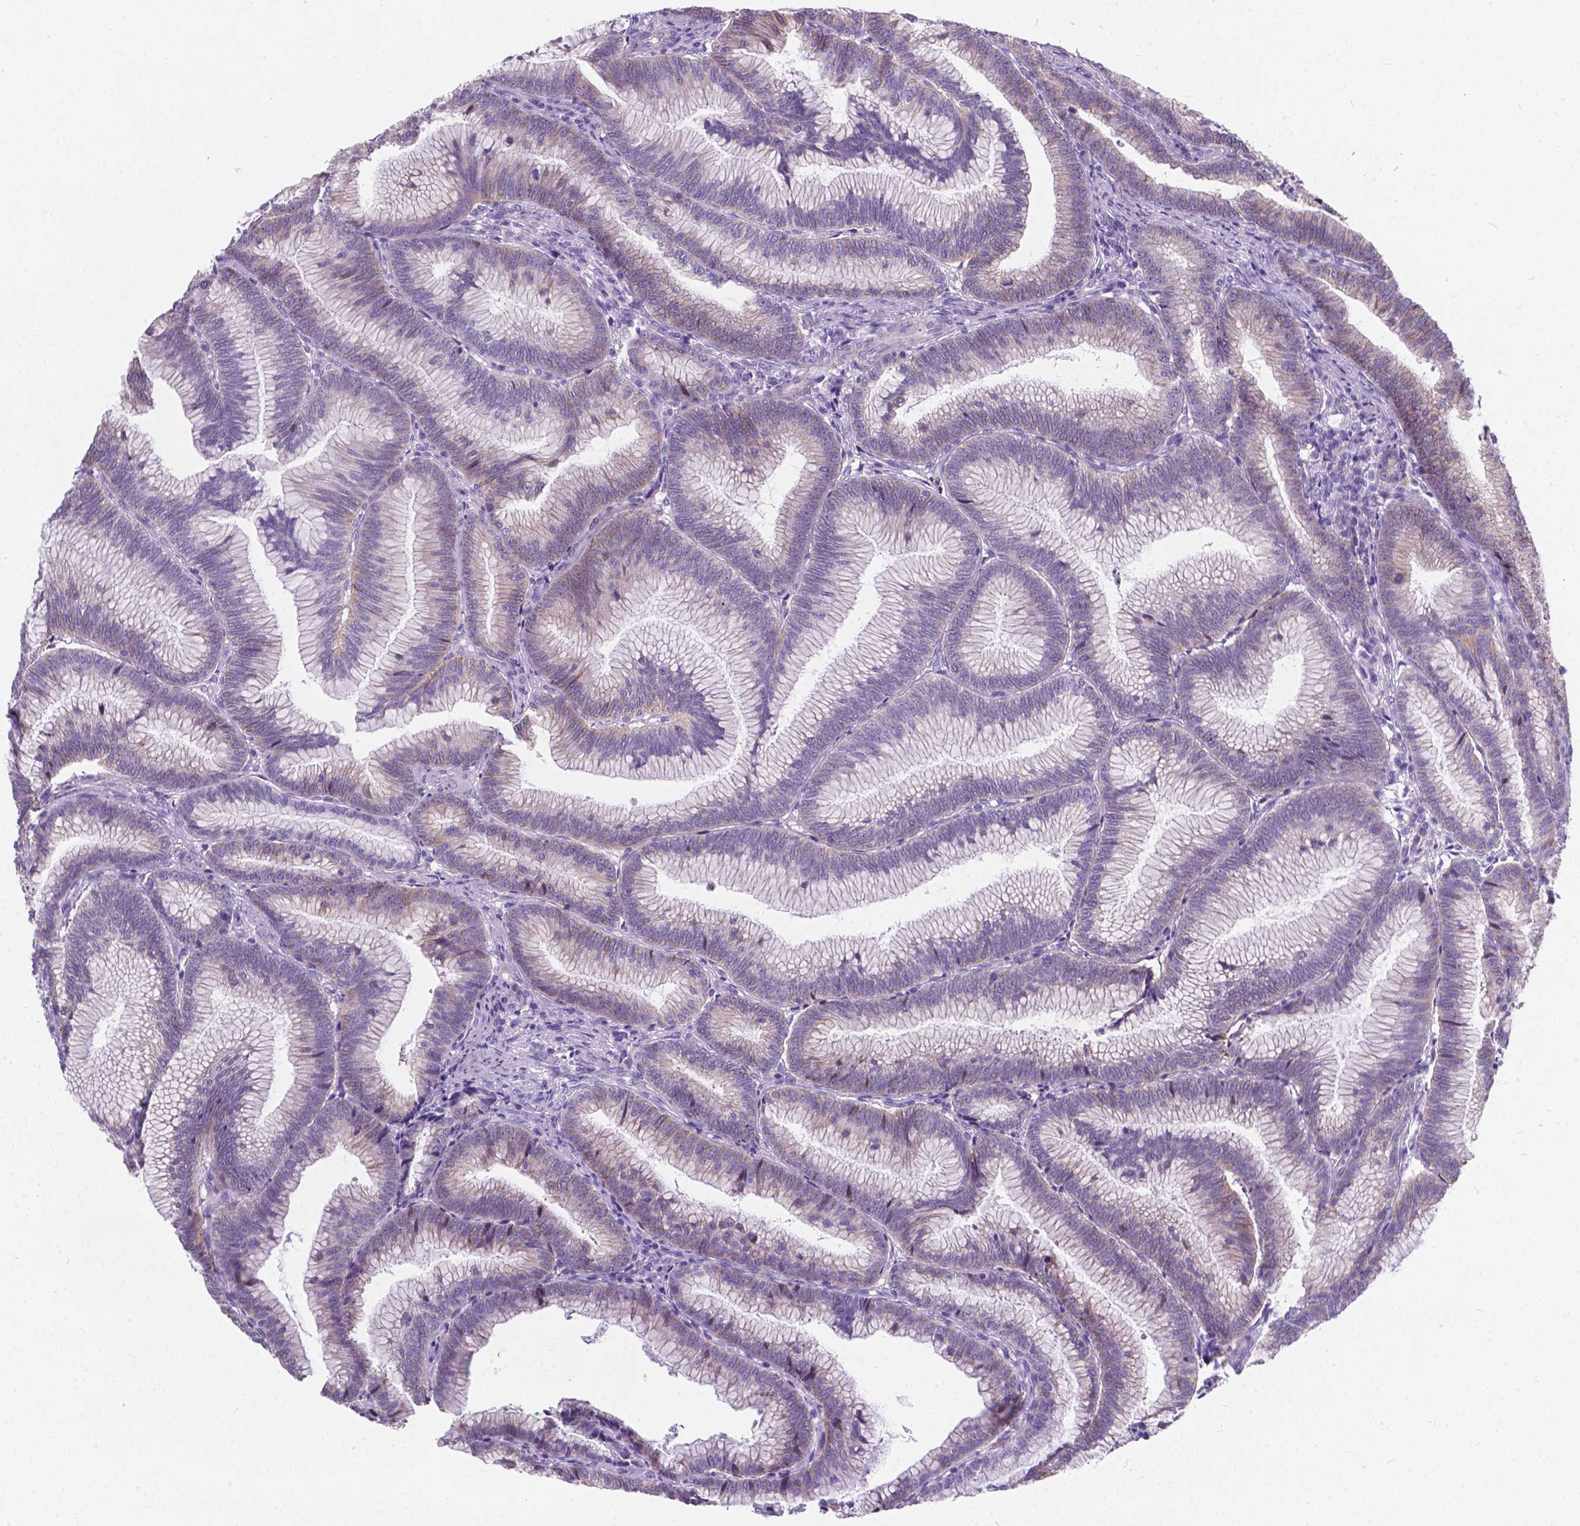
{"staining": {"intensity": "weak", "quantity": "<25%", "location": "cytoplasmic/membranous"}, "tissue": "colorectal cancer", "cell_type": "Tumor cells", "image_type": "cancer", "snomed": [{"axis": "morphology", "description": "Adenocarcinoma, NOS"}, {"axis": "topography", "description": "Colon"}], "caption": "Colorectal adenocarcinoma was stained to show a protein in brown. There is no significant positivity in tumor cells.", "gene": "KIAA0040", "patient": {"sex": "female", "age": 78}}